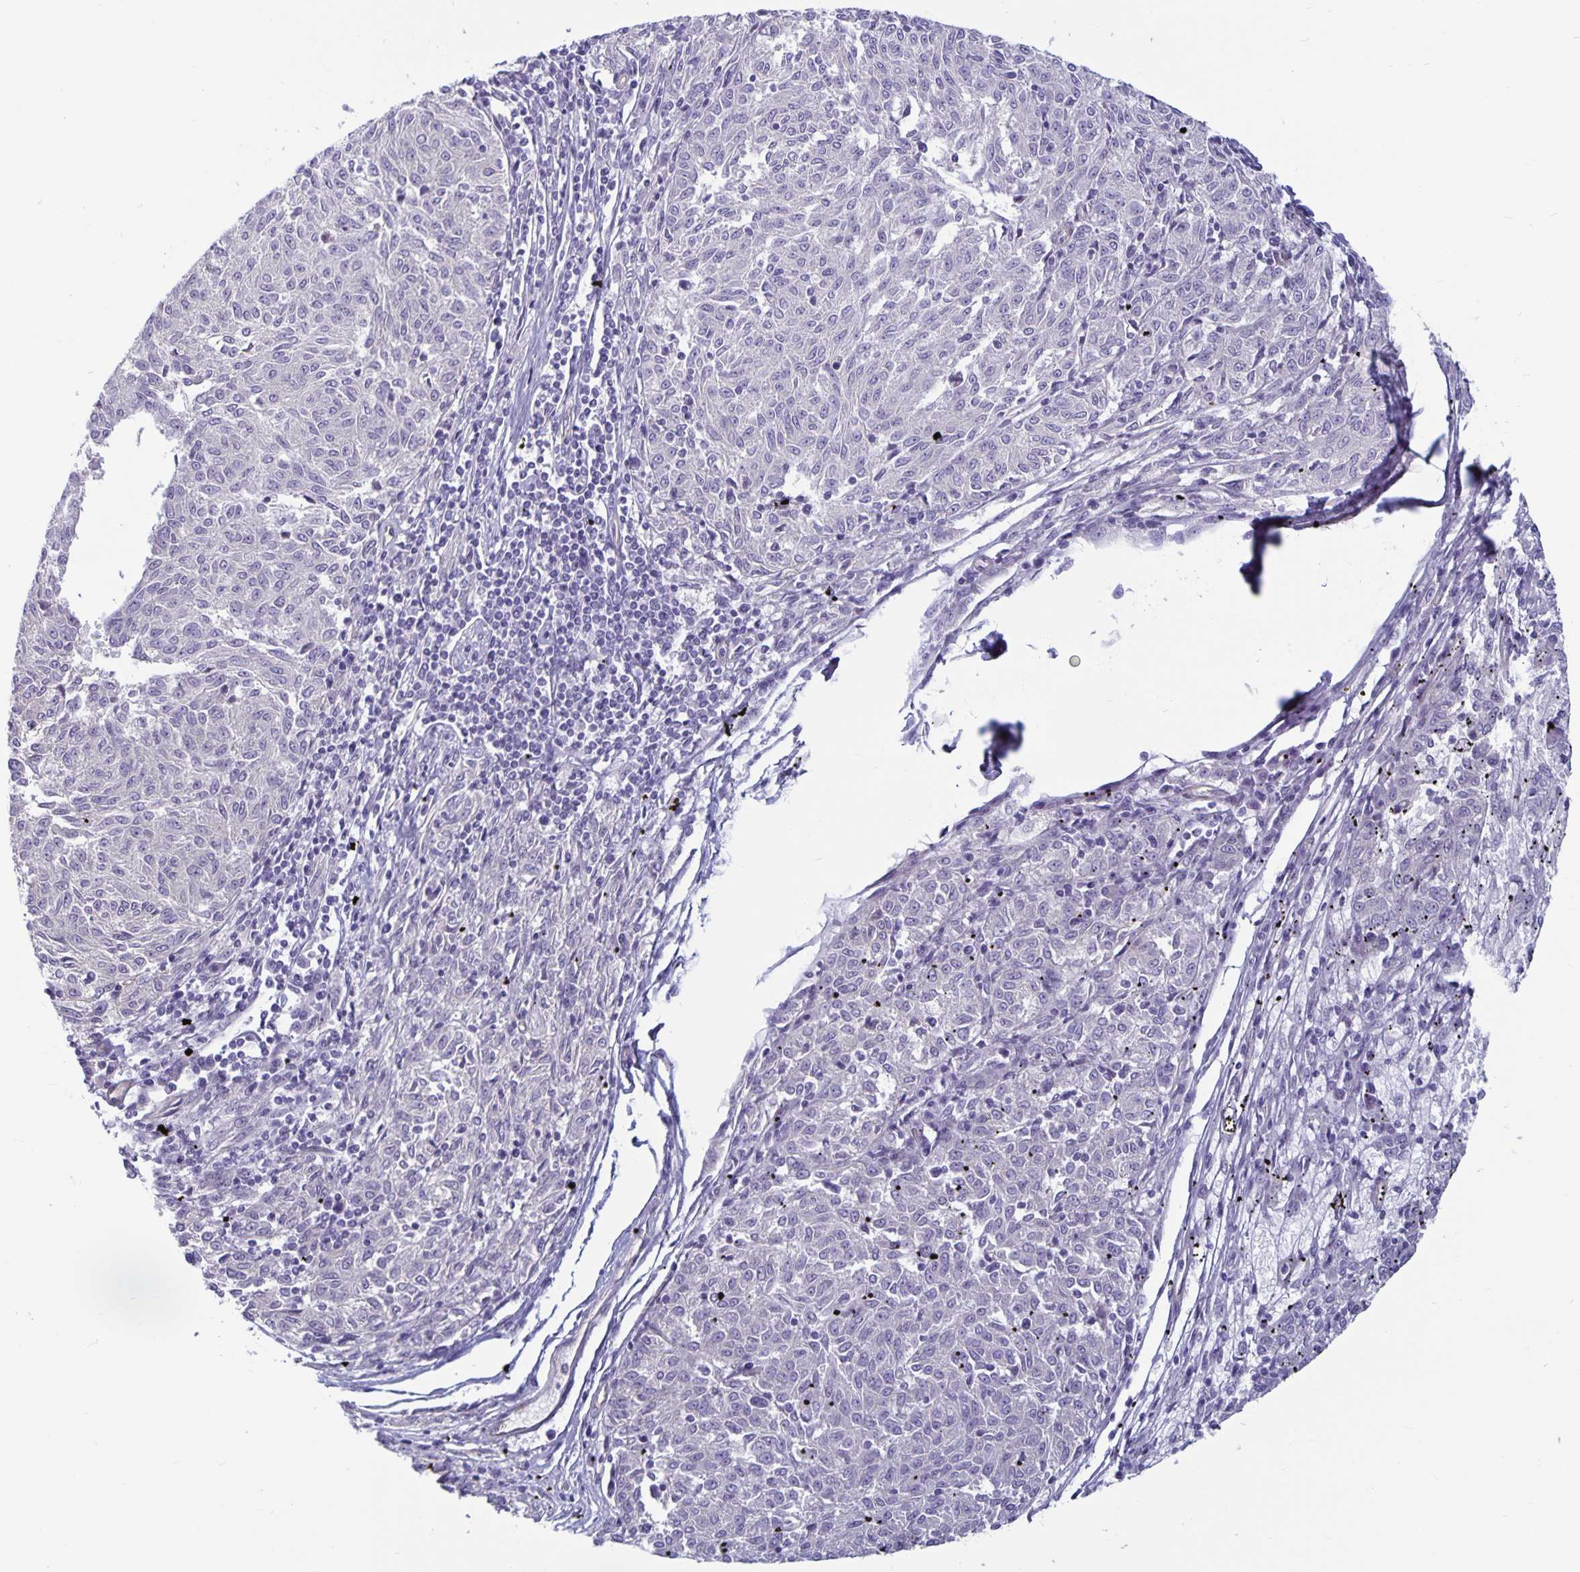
{"staining": {"intensity": "negative", "quantity": "none", "location": "none"}, "tissue": "melanoma", "cell_type": "Tumor cells", "image_type": "cancer", "snomed": [{"axis": "morphology", "description": "Malignant melanoma, NOS"}, {"axis": "topography", "description": "Skin"}], "caption": "Immunohistochemistry (IHC) histopathology image of human malignant melanoma stained for a protein (brown), which displays no expression in tumor cells.", "gene": "PLCB3", "patient": {"sex": "female", "age": 72}}